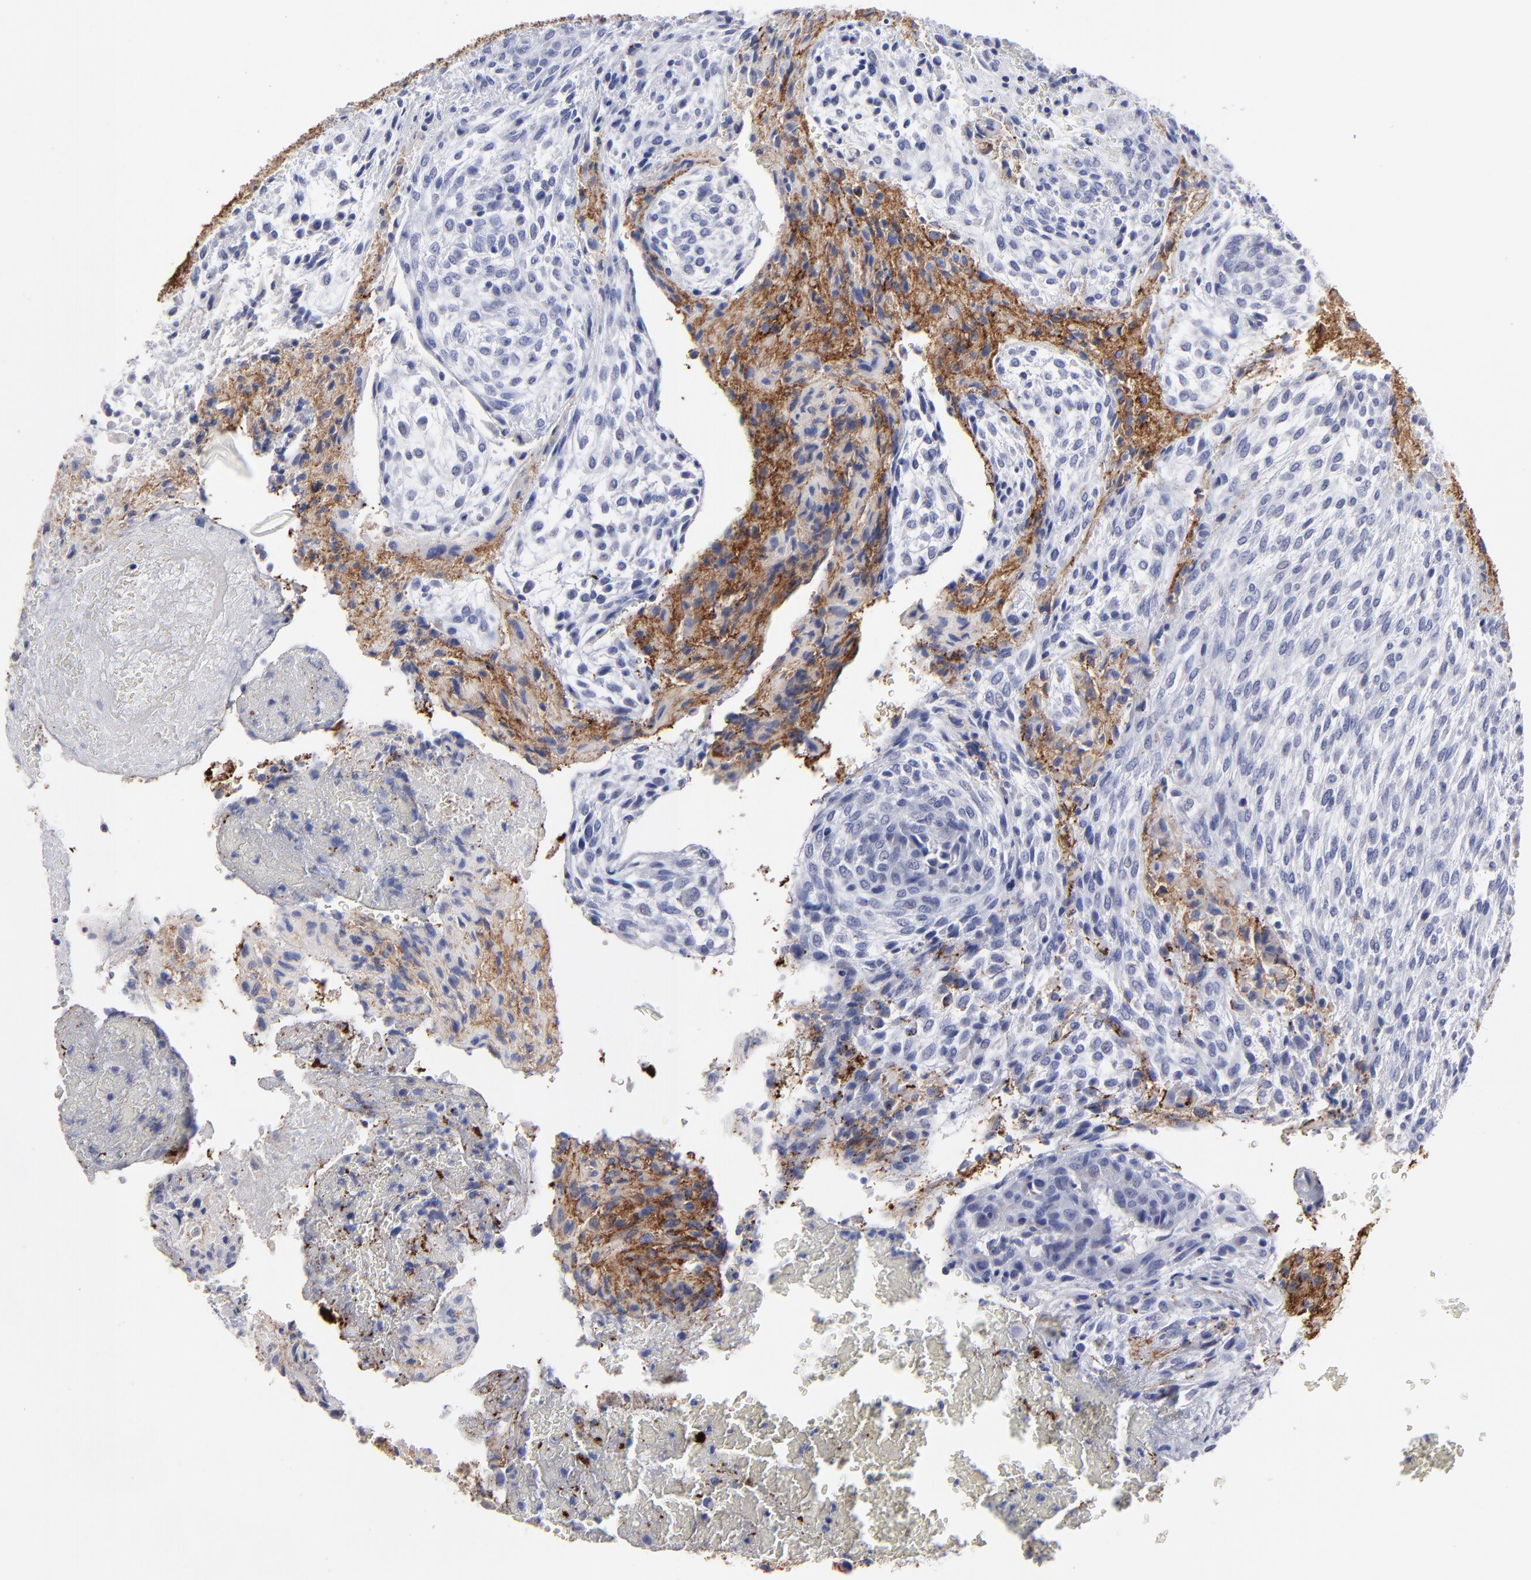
{"staining": {"intensity": "negative", "quantity": "none", "location": "none"}, "tissue": "glioma", "cell_type": "Tumor cells", "image_type": "cancer", "snomed": [{"axis": "morphology", "description": "Glioma, malignant, High grade"}, {"axis": "topography", "description": "Cerebral cortex"}], "caption": "Immunohistochemical staining of glioma reveals no significant staining in tumor cells.", "gene": "CADM3", "patient": {"sex": "female", "age": 55}}